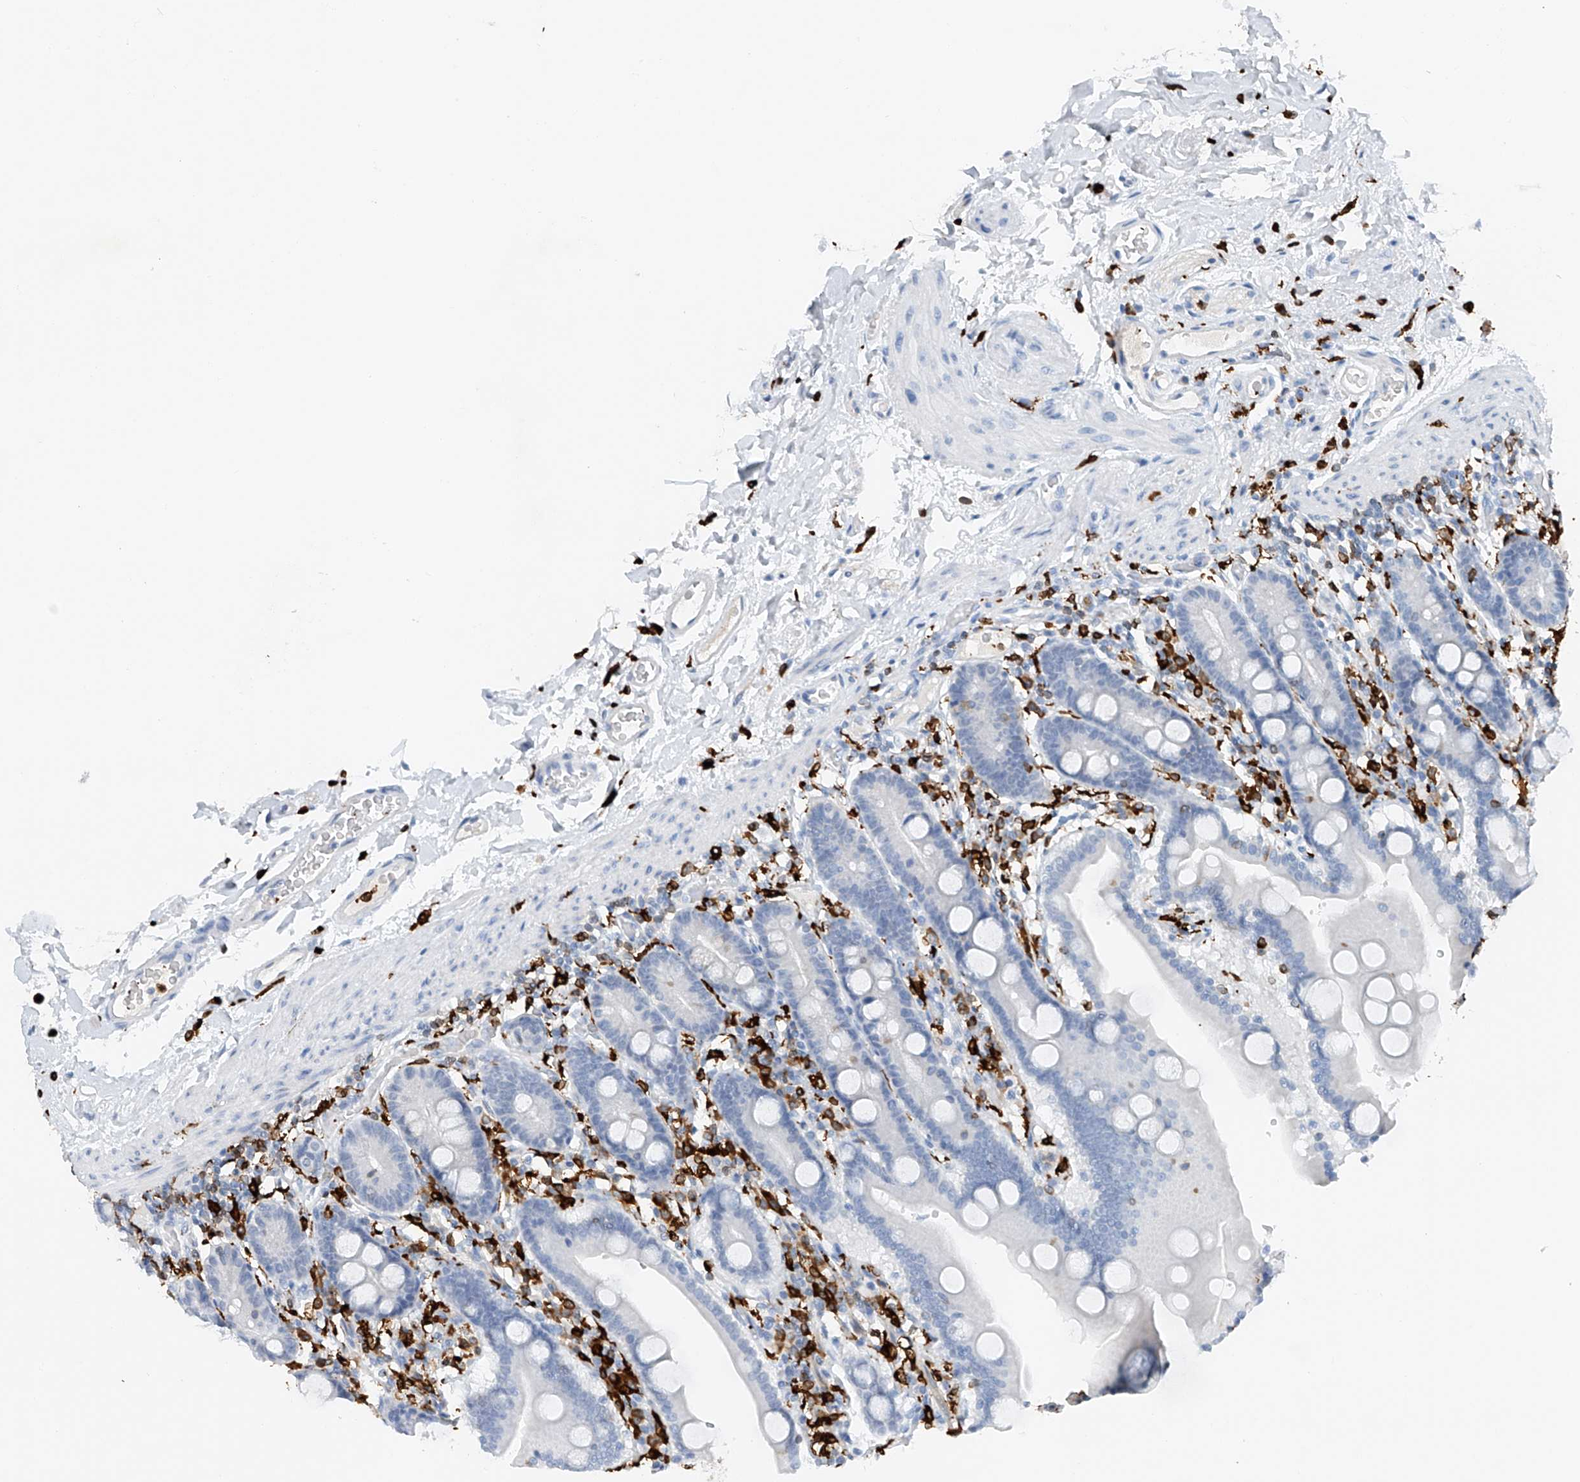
{"staining": {"intensity": "negative", "quantity": "none", "location": "none"}, "tissue": "duodenum", "cell_type": "Glandular cells", "image_type": "normal", "snomed": [{"axis": "morphology", "description": "Normal tissue, NOS"}, {"axis": "topography", "description": "Duodenum"}], "caption": "Immunohistochemistry photomicrograph of normal duodenum stained for a protein (brown), which shows no expression in glandular cells. Brightfield microscopy of immunohistochemistry stained with DAB (3,3'-diaminobenzidine) (brown) and hematoxylin (blue), captured at high magnification.", "gene": "TBXAS1", "patient": {"sex": "male", "age": 55}}